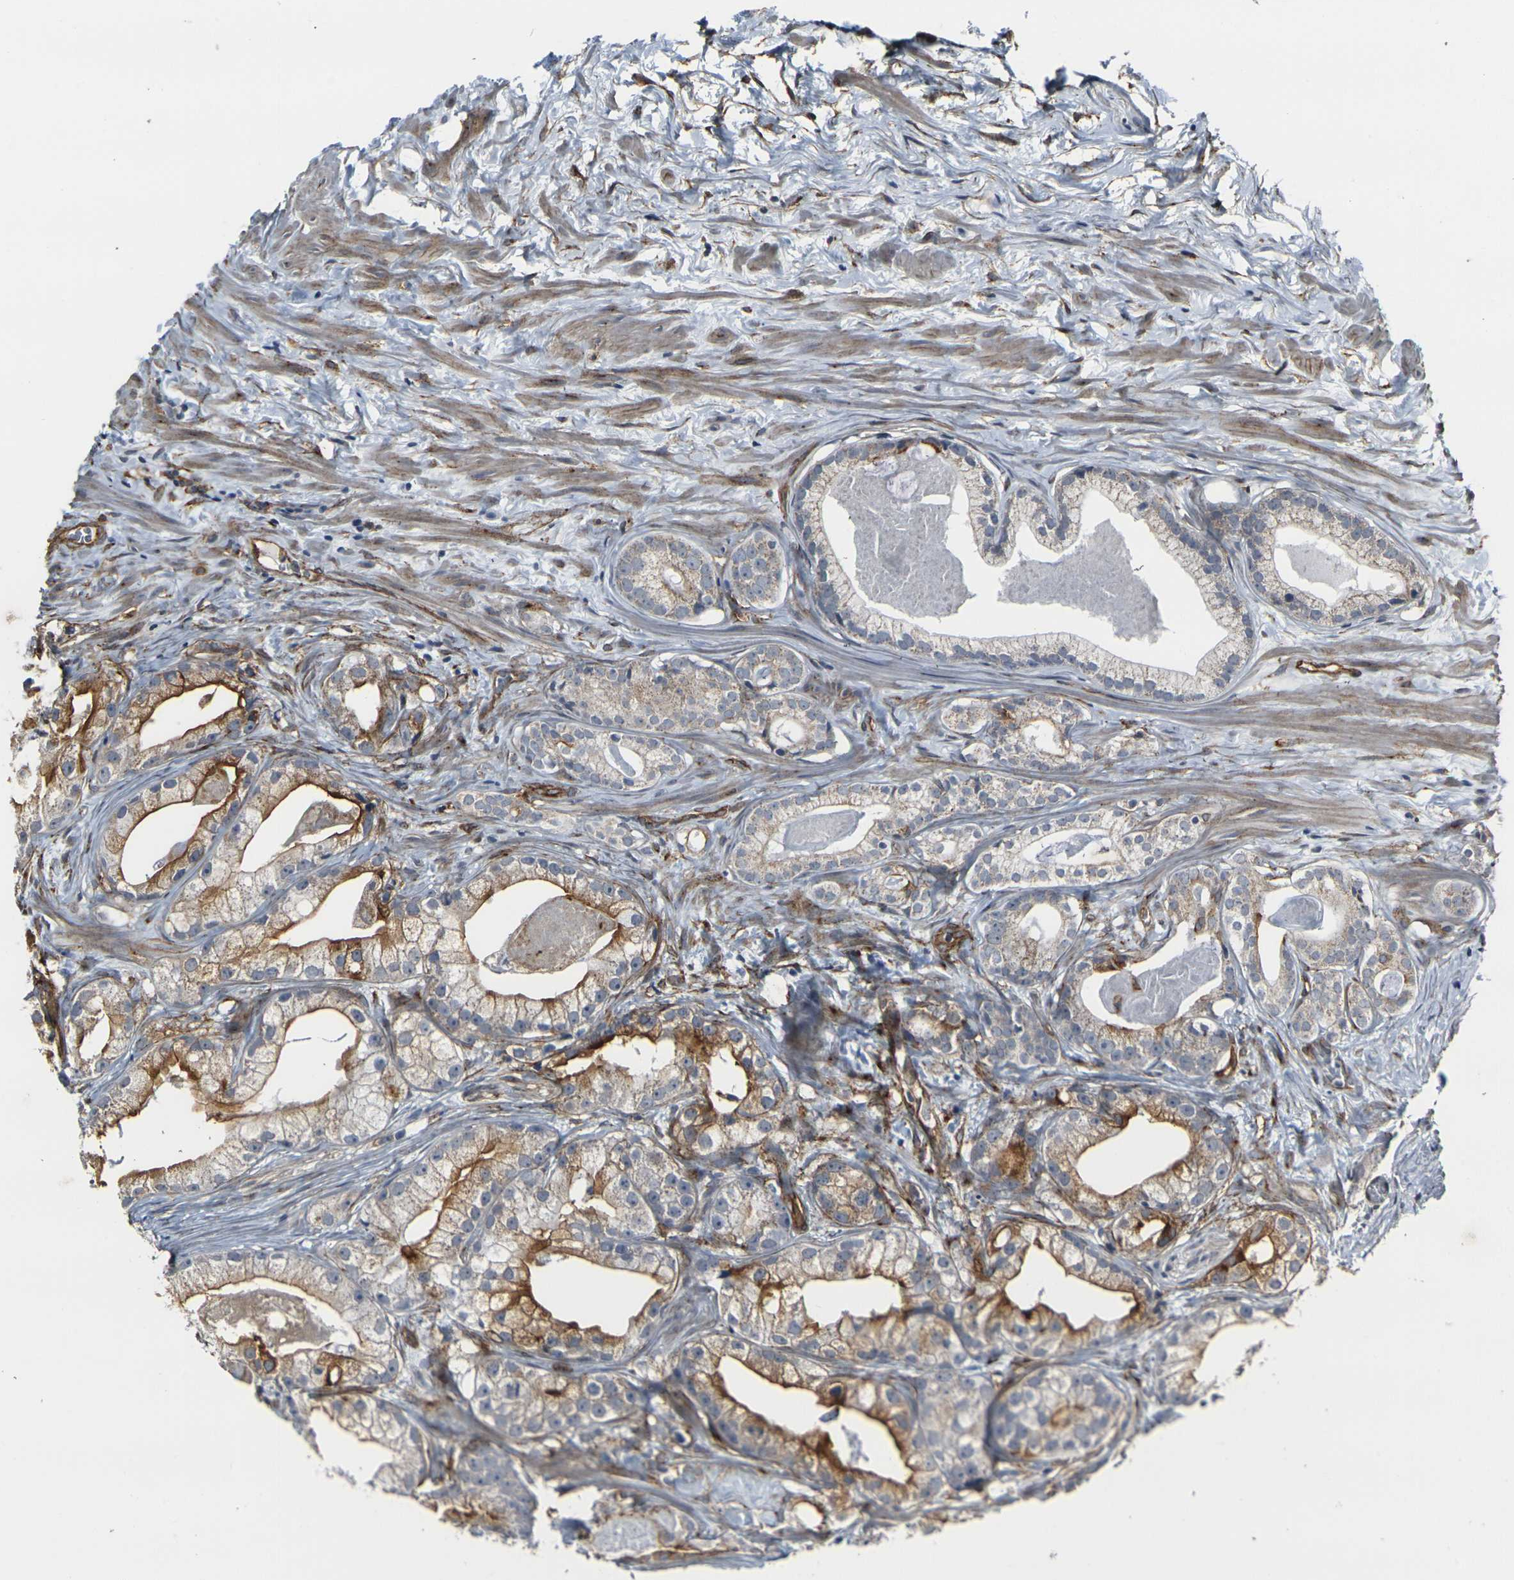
{"staining": {"intensity": "moderate", "quantity": "25%-75%", "location": "cytoplasmic/membranous"}, "tissue": "prostate cancer", "cell_type": "Tumor cells", "image_type": "cancer", "snomed": [{"axis": "morphology", "description": "Adenocarcinoma, Low grade"}, {"axis": "topography", "description": "Prostate"}], "caption": "Immunohistochemistry staining of prostate cancer (low-grade adenocarcinoma), which exhibits medium levels of moderate cytoplasmic/membranous positivity in about 25%-75% of tumor cells indicating moderate cytoplasmic/membranous protein expression. The staining was performed using DAB (brown) for protein detection and nuclei were counterstained in hematoxylin (blue).", "gene": "MYOF", "patient": {"sex": "male", "age": 59}}